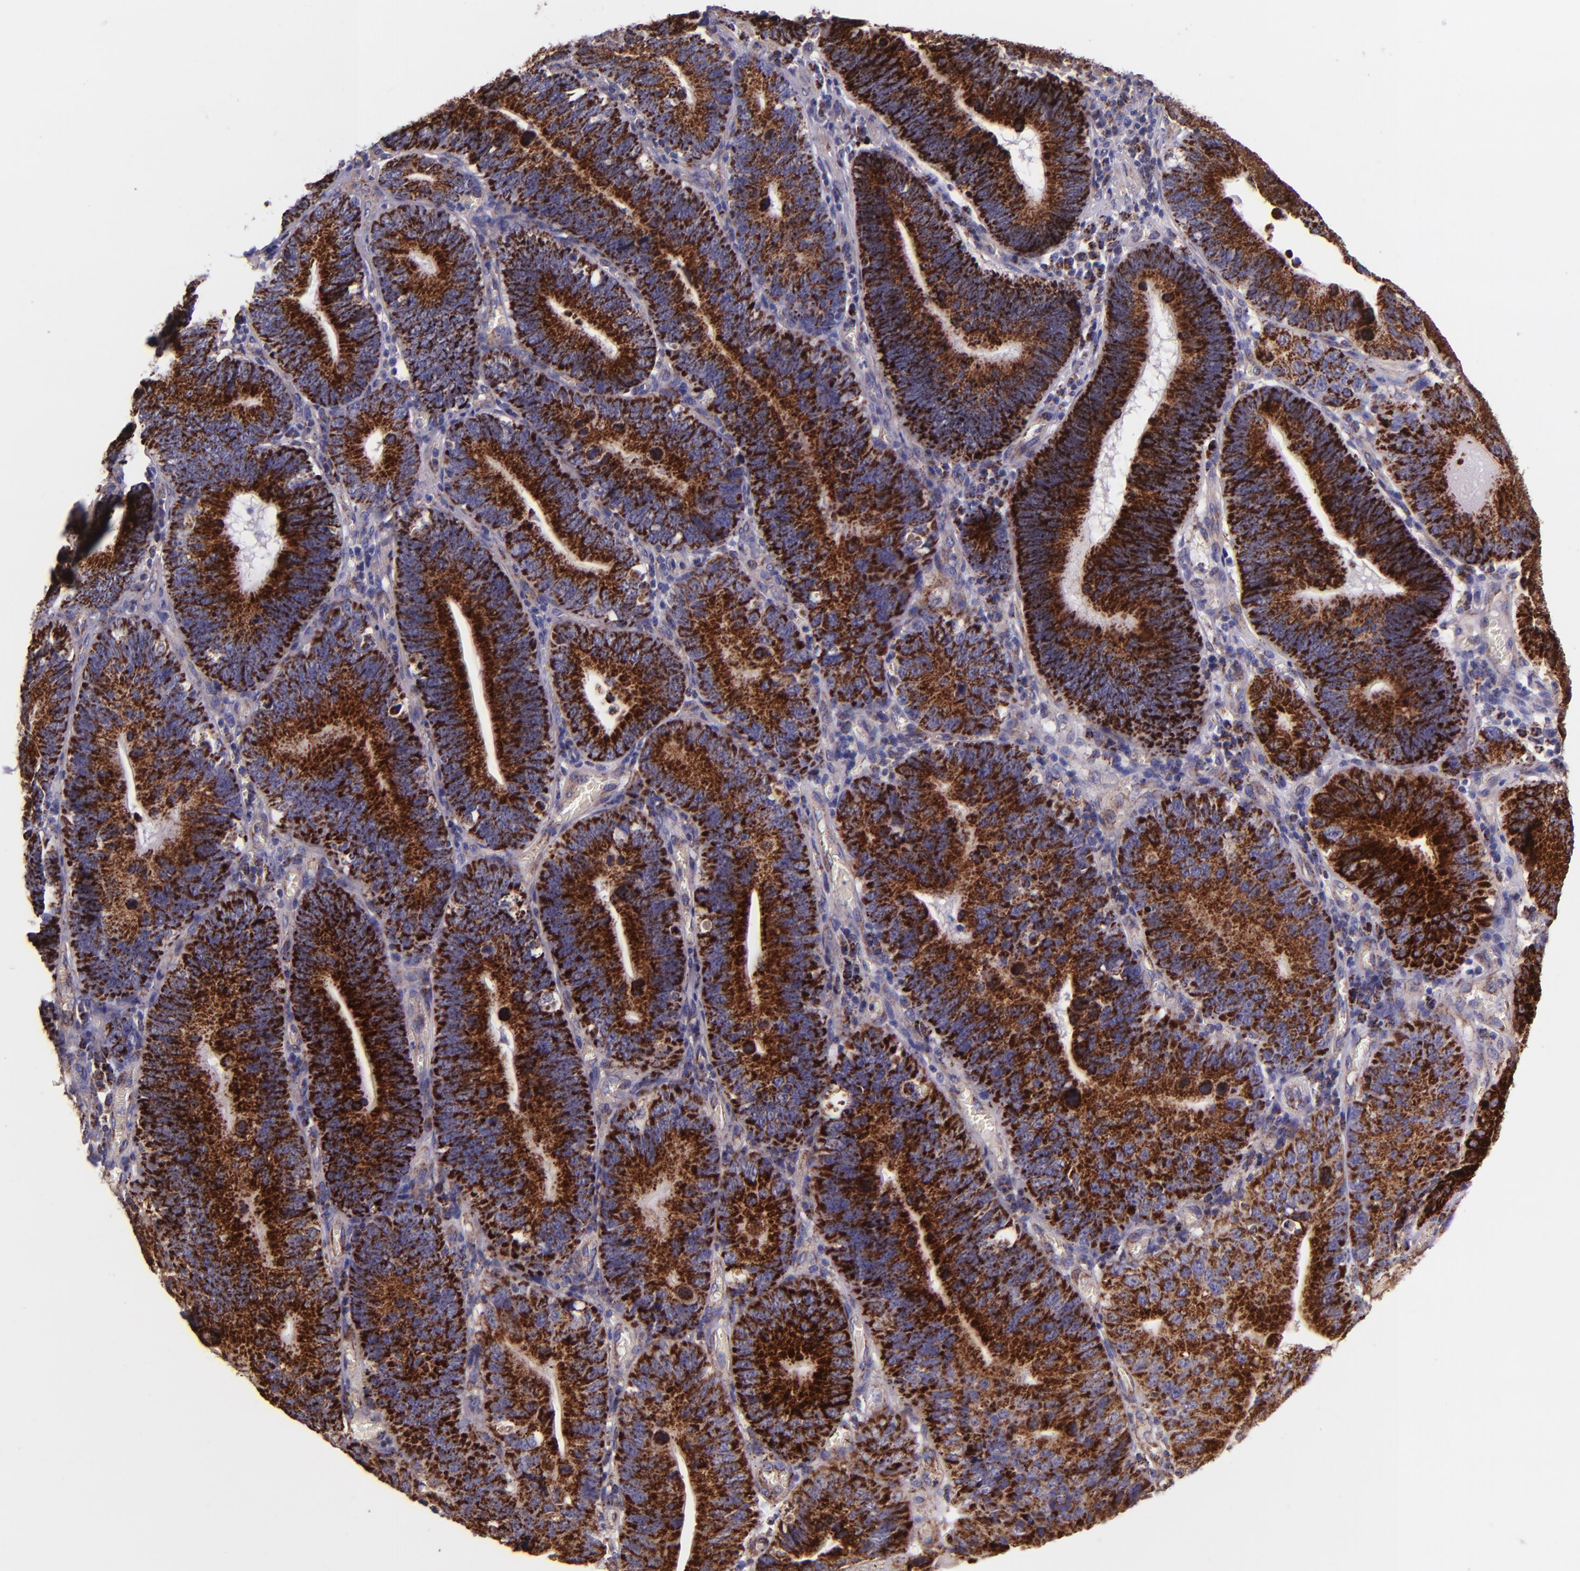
{"staining": {"intensity": "strong", "quantity": ">75%", "location": "cytoplasmic/membranous"}, "tissue": "stomach cancer", "cell_type": "Tumor cells", "image_type": "cancer", "snomed": [{"axis": "morphology", "description": "Adenocarcinoma, NOS"}, {"axis": "topography", "description": "Stomach"}, {"axis": "topography", "description": "Gastric cardia"}], "caption": "Strong cytoplasmic/membranous expression is identified in about >75% of tumor cells in stomach adenocarcinoma. The staining was performed using DAB to visualize the protein expression in brown, while the nuclei were stained in blue with hematoxylin (Magnification: 20x).", "gene": "IDH3G", "patient": {"sex": "male", "age": 59}}